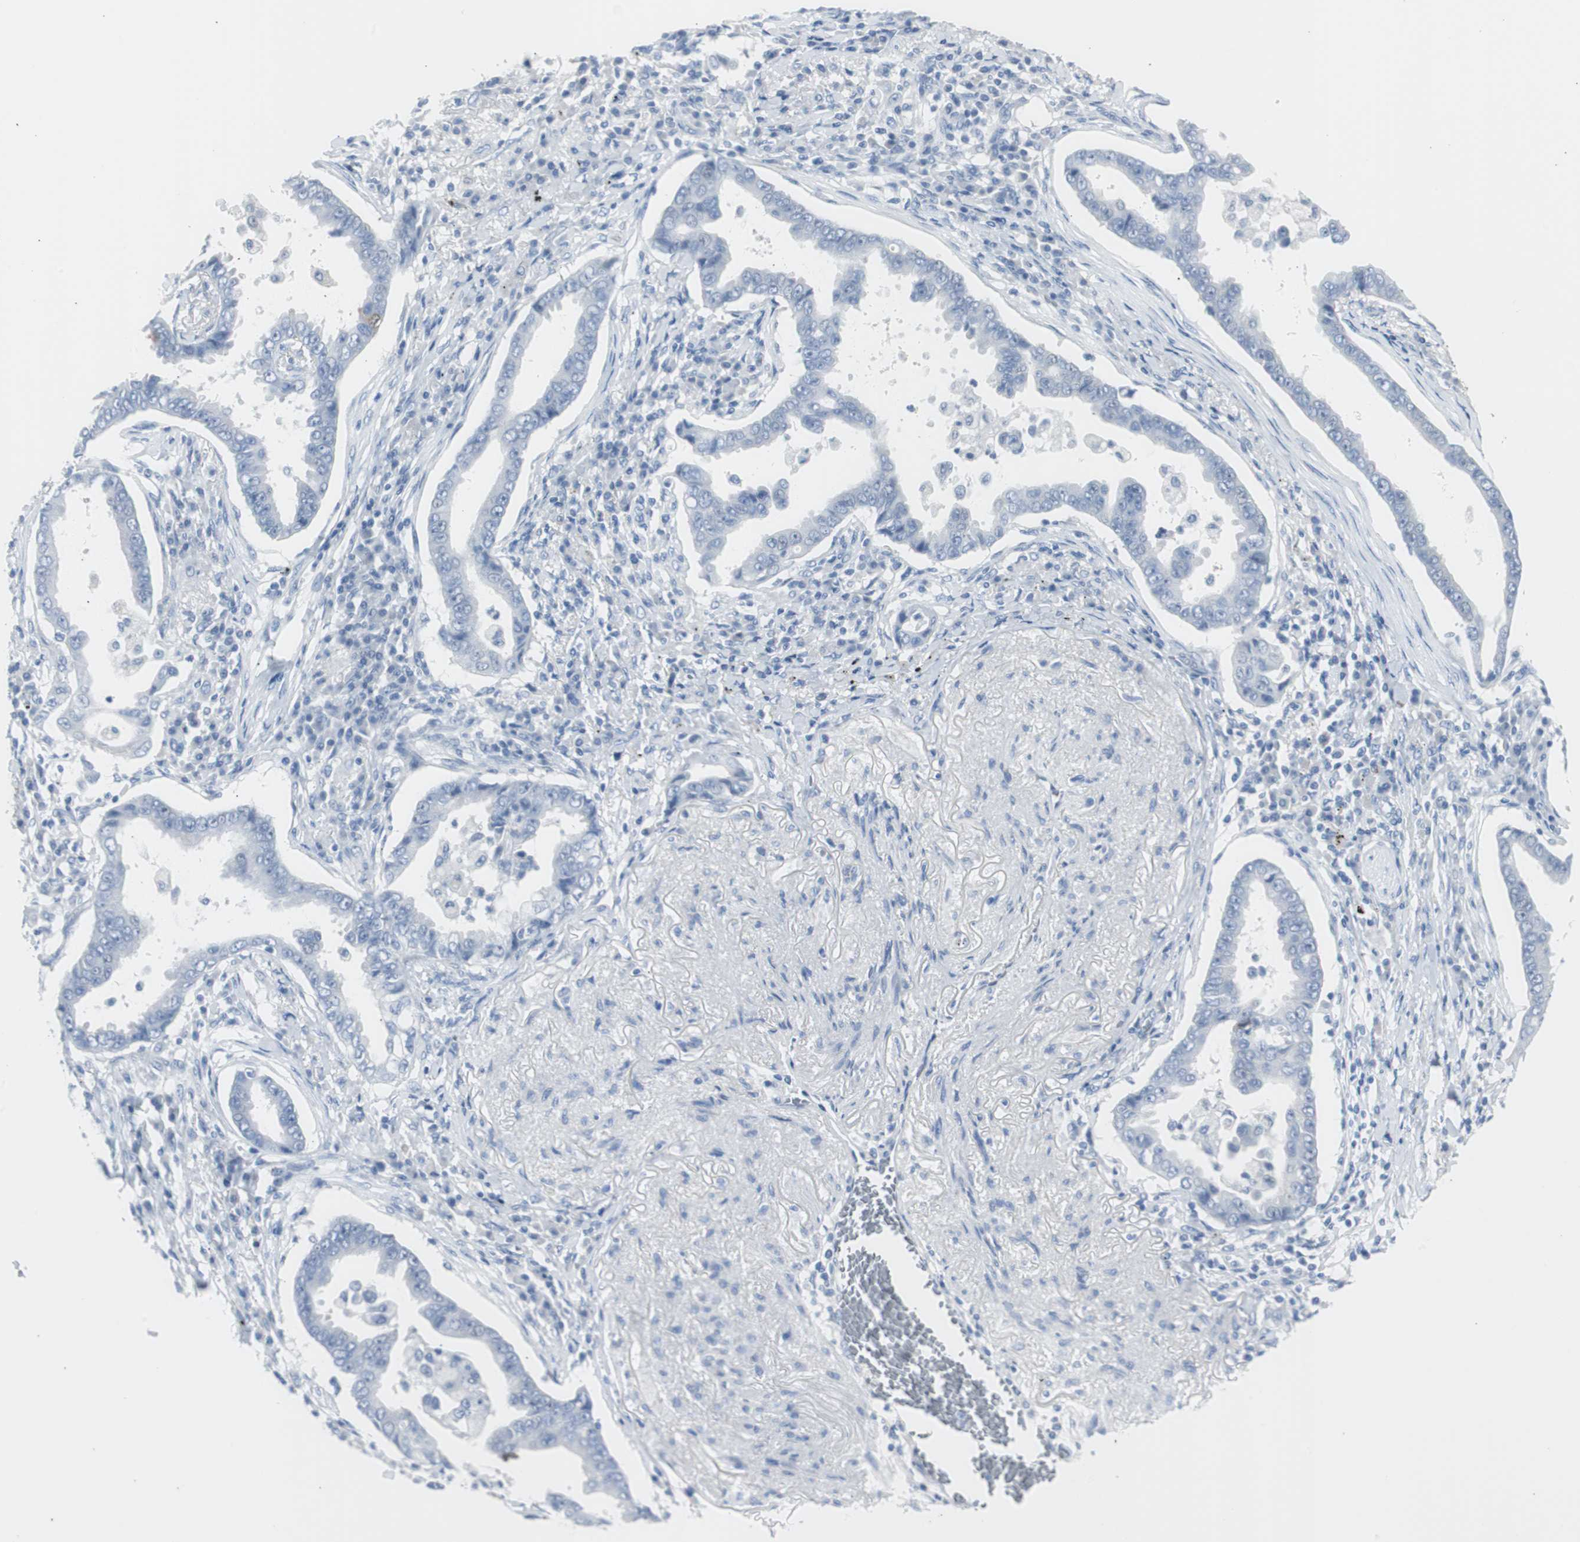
{"staining": {"intensity": "negative", "quantity": "none", "location": "none"}, "tissue": "lung cancer", "cell_type": "Tumor cells", "image_type": "cancer", "snomed": [{"axis": "morphology", "description": "Normal tissue, NOS"}, {"axis": "morphology", "description": "Inflammation, NOS"}, {"axis": "morphology", "description": "Adenocarcinoma, NOS"}, {"axis": "topography", "description": "Lung"}], "caption": "An immunohistochemistry histopathology image of lung cancer is shown. There is no staining in tumor cells of lung cancer.", "gene": "S100A7", "patient": {"sex": "female", "age": 64}}